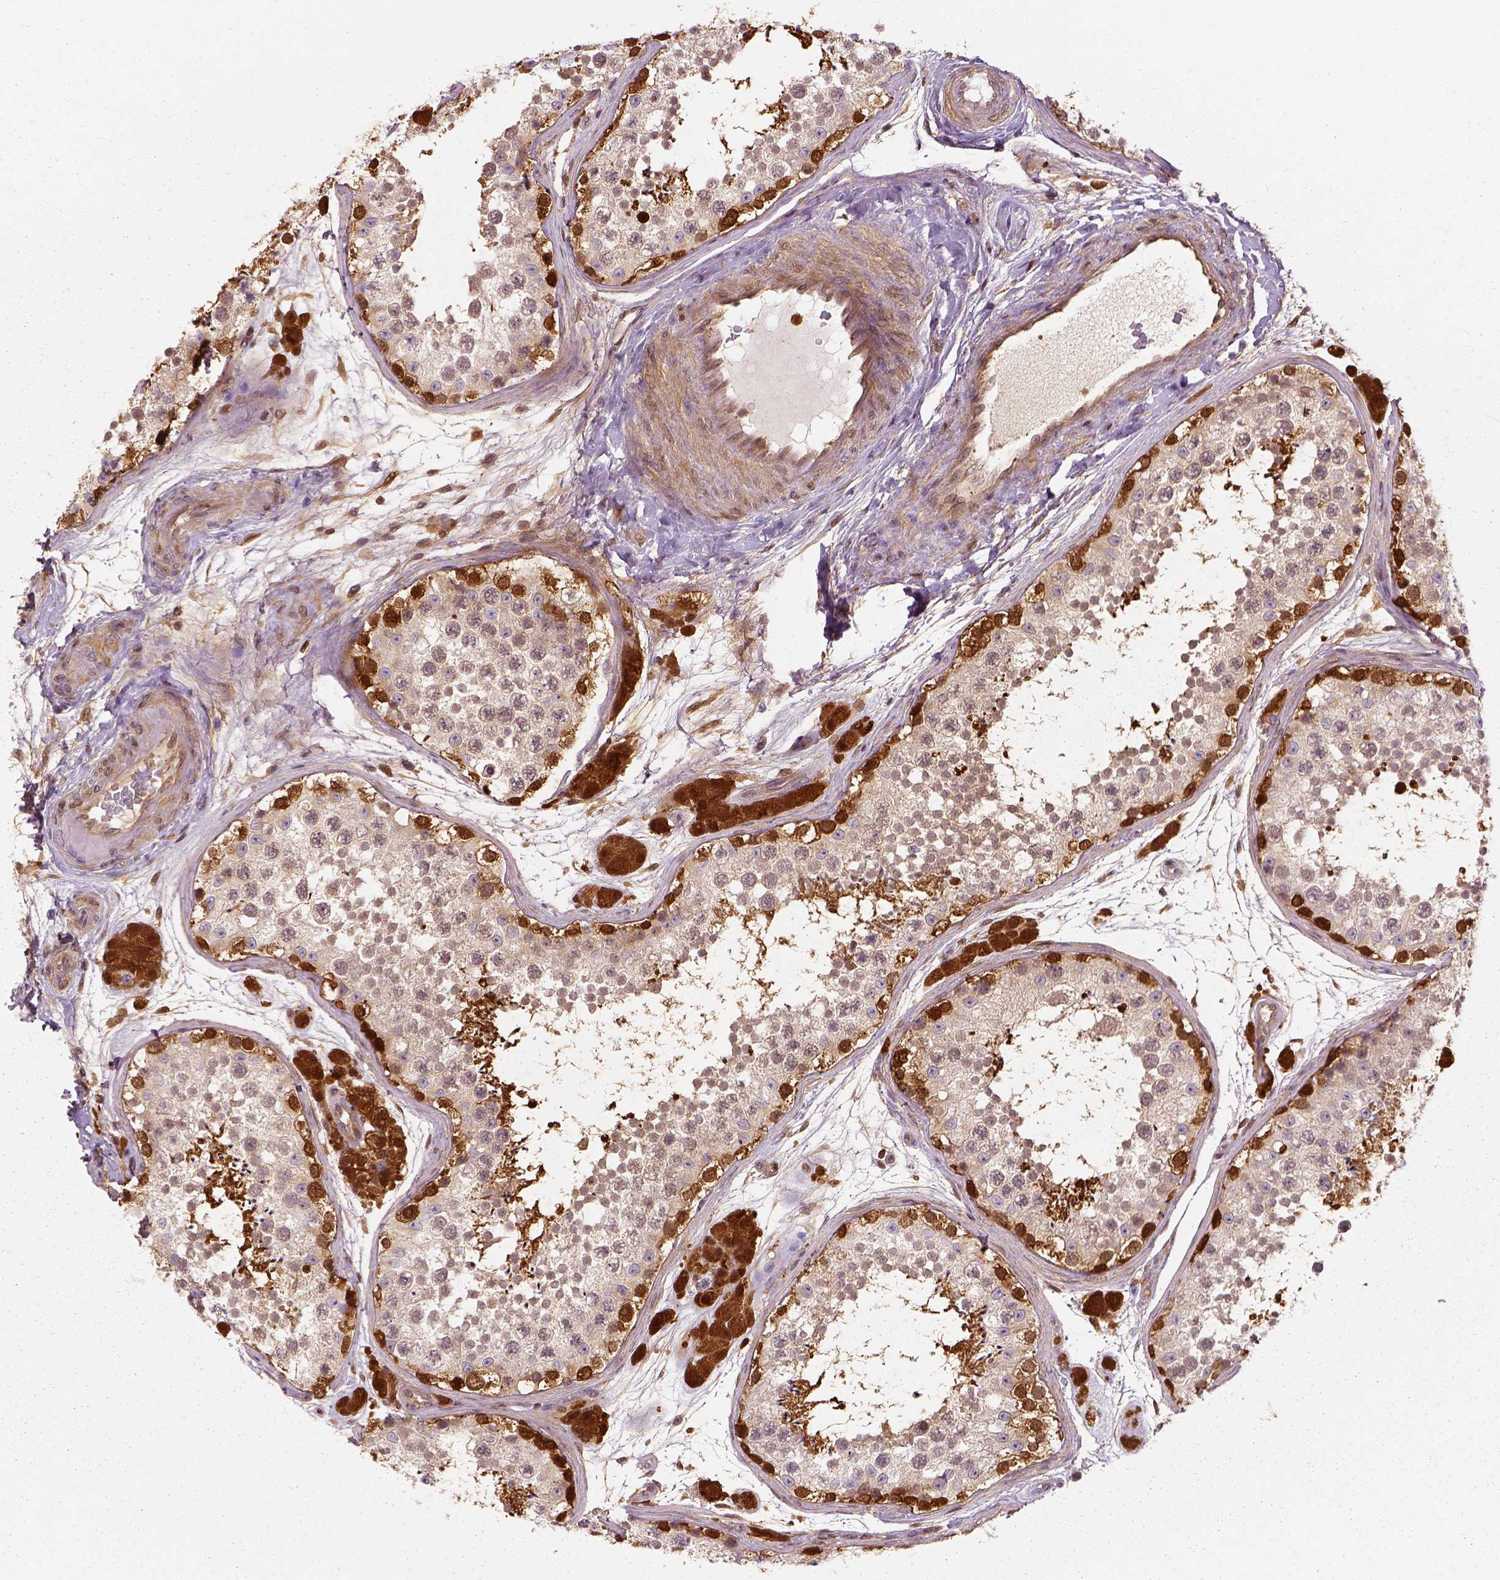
{"staining": {"intensity": "strong", "quantity": "<25%", "location": "cytoplasmic/membranous,nuclear"}, "tissue": "testis", "cell_type": "Cells in seminiferous ducts", "image_type": "normal", "snomed": [{"axis": "morphology", "description": "Normal tissue, NOS"}, {"axis": "topography", "description": "Testis"}], "caption": "A brown stain shows strong cytoplasmic/membranous,nuclear positivity of a protein in cells in seminiferous ducts of unremarkable human testis.", "gene": "GPI", "patient": {"sex": "male", "age": 41}}